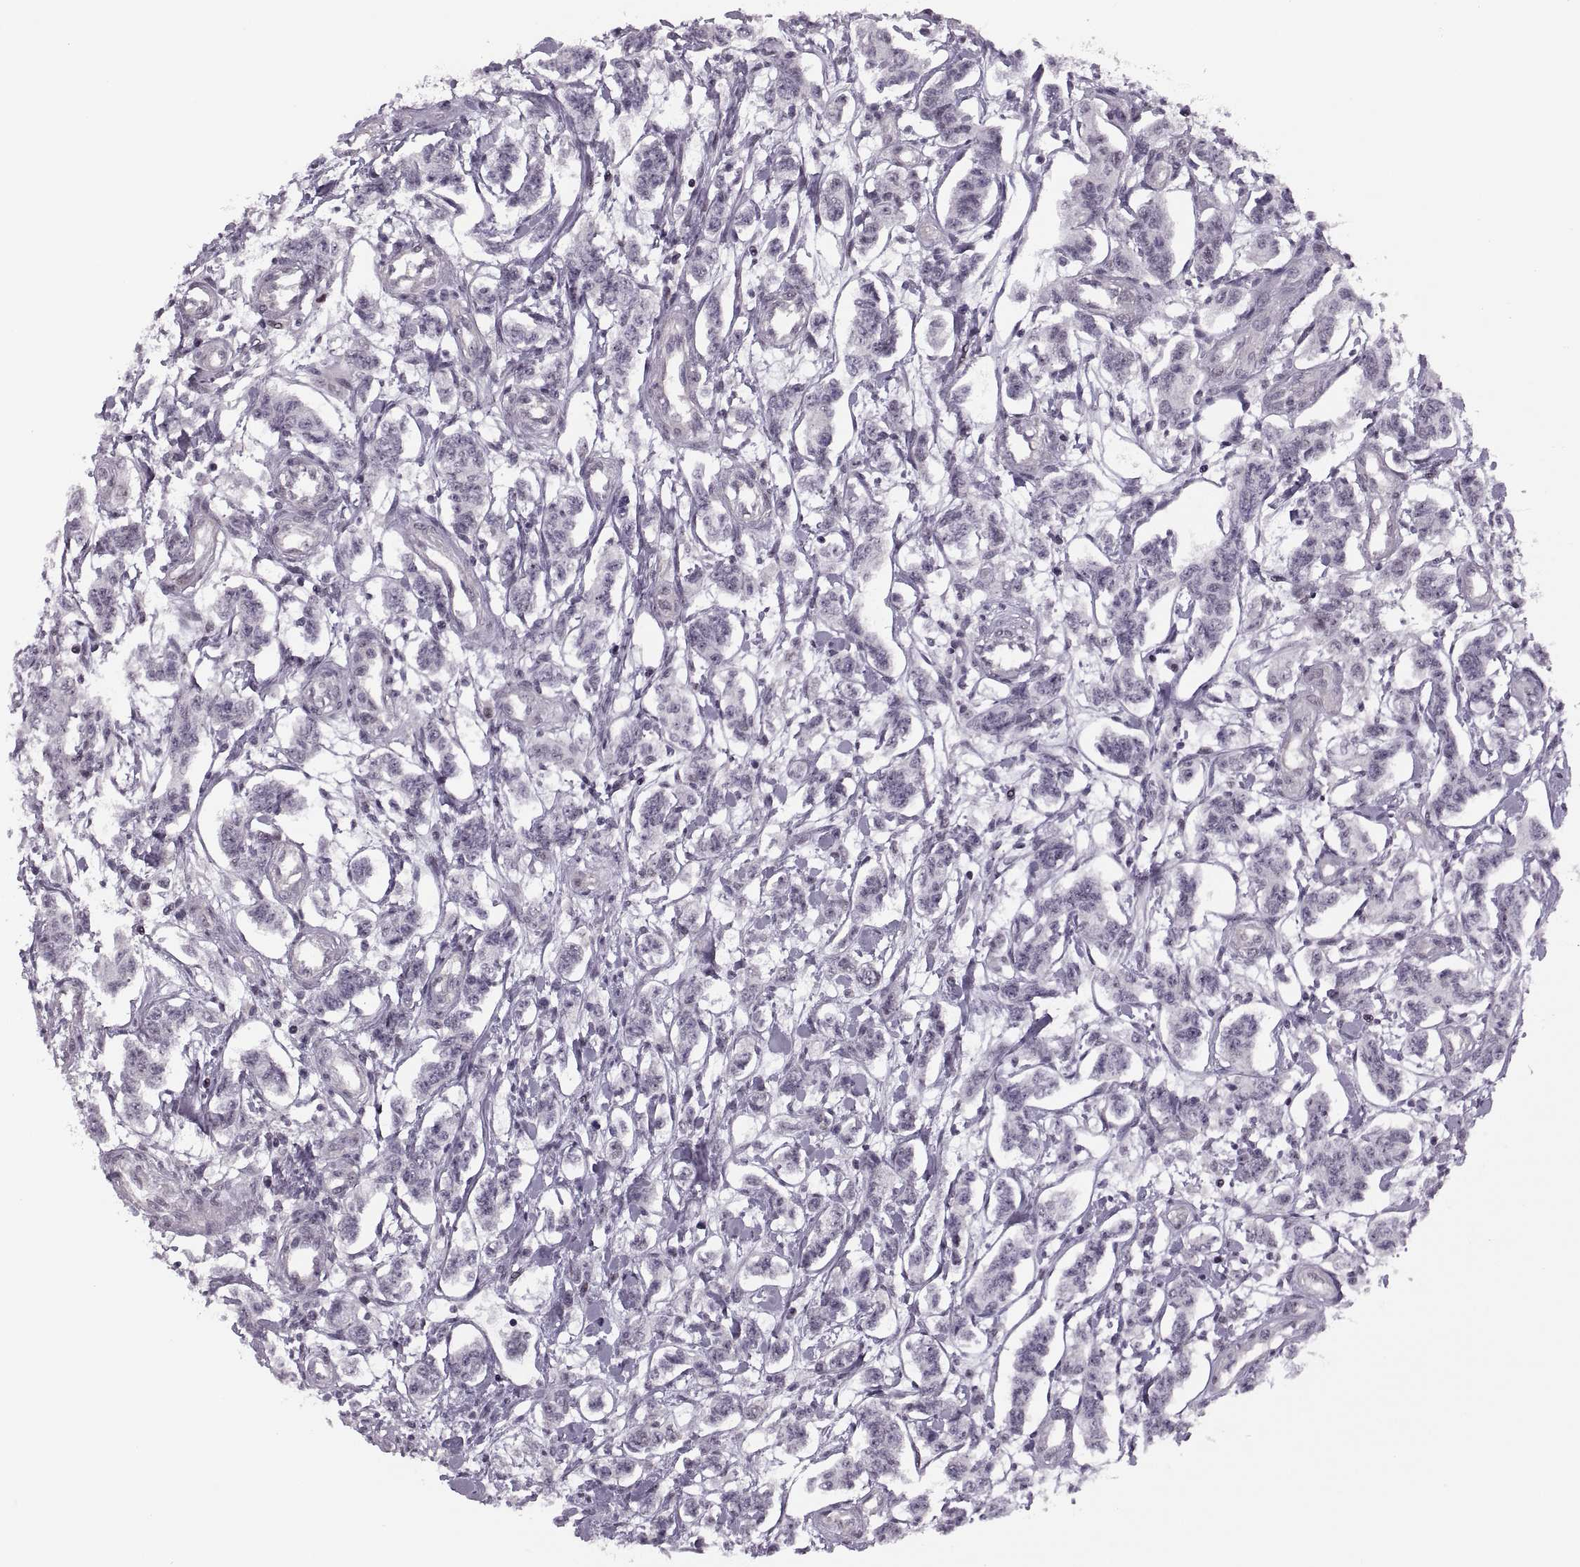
{"staining": {"intensity": "negative", "quantity": "none", "location": "none"}, "tissue": "carcinoid", "cell_type": "Tumor cells", "image_type": "cancer", "snomed": [{"axis": "morphology", "description": "Carcinoid, malignant, NOS"}, {"axis": "topography", "description": "Kidney"}], "caption": "A high-resolution photomicrograph shows immunohistochemistry (IHC) staining of carcinoid, which displays no significant staining in tumor cells.", "gene": "LUZP2", "patient": {"sex": "female", "age": 41}}